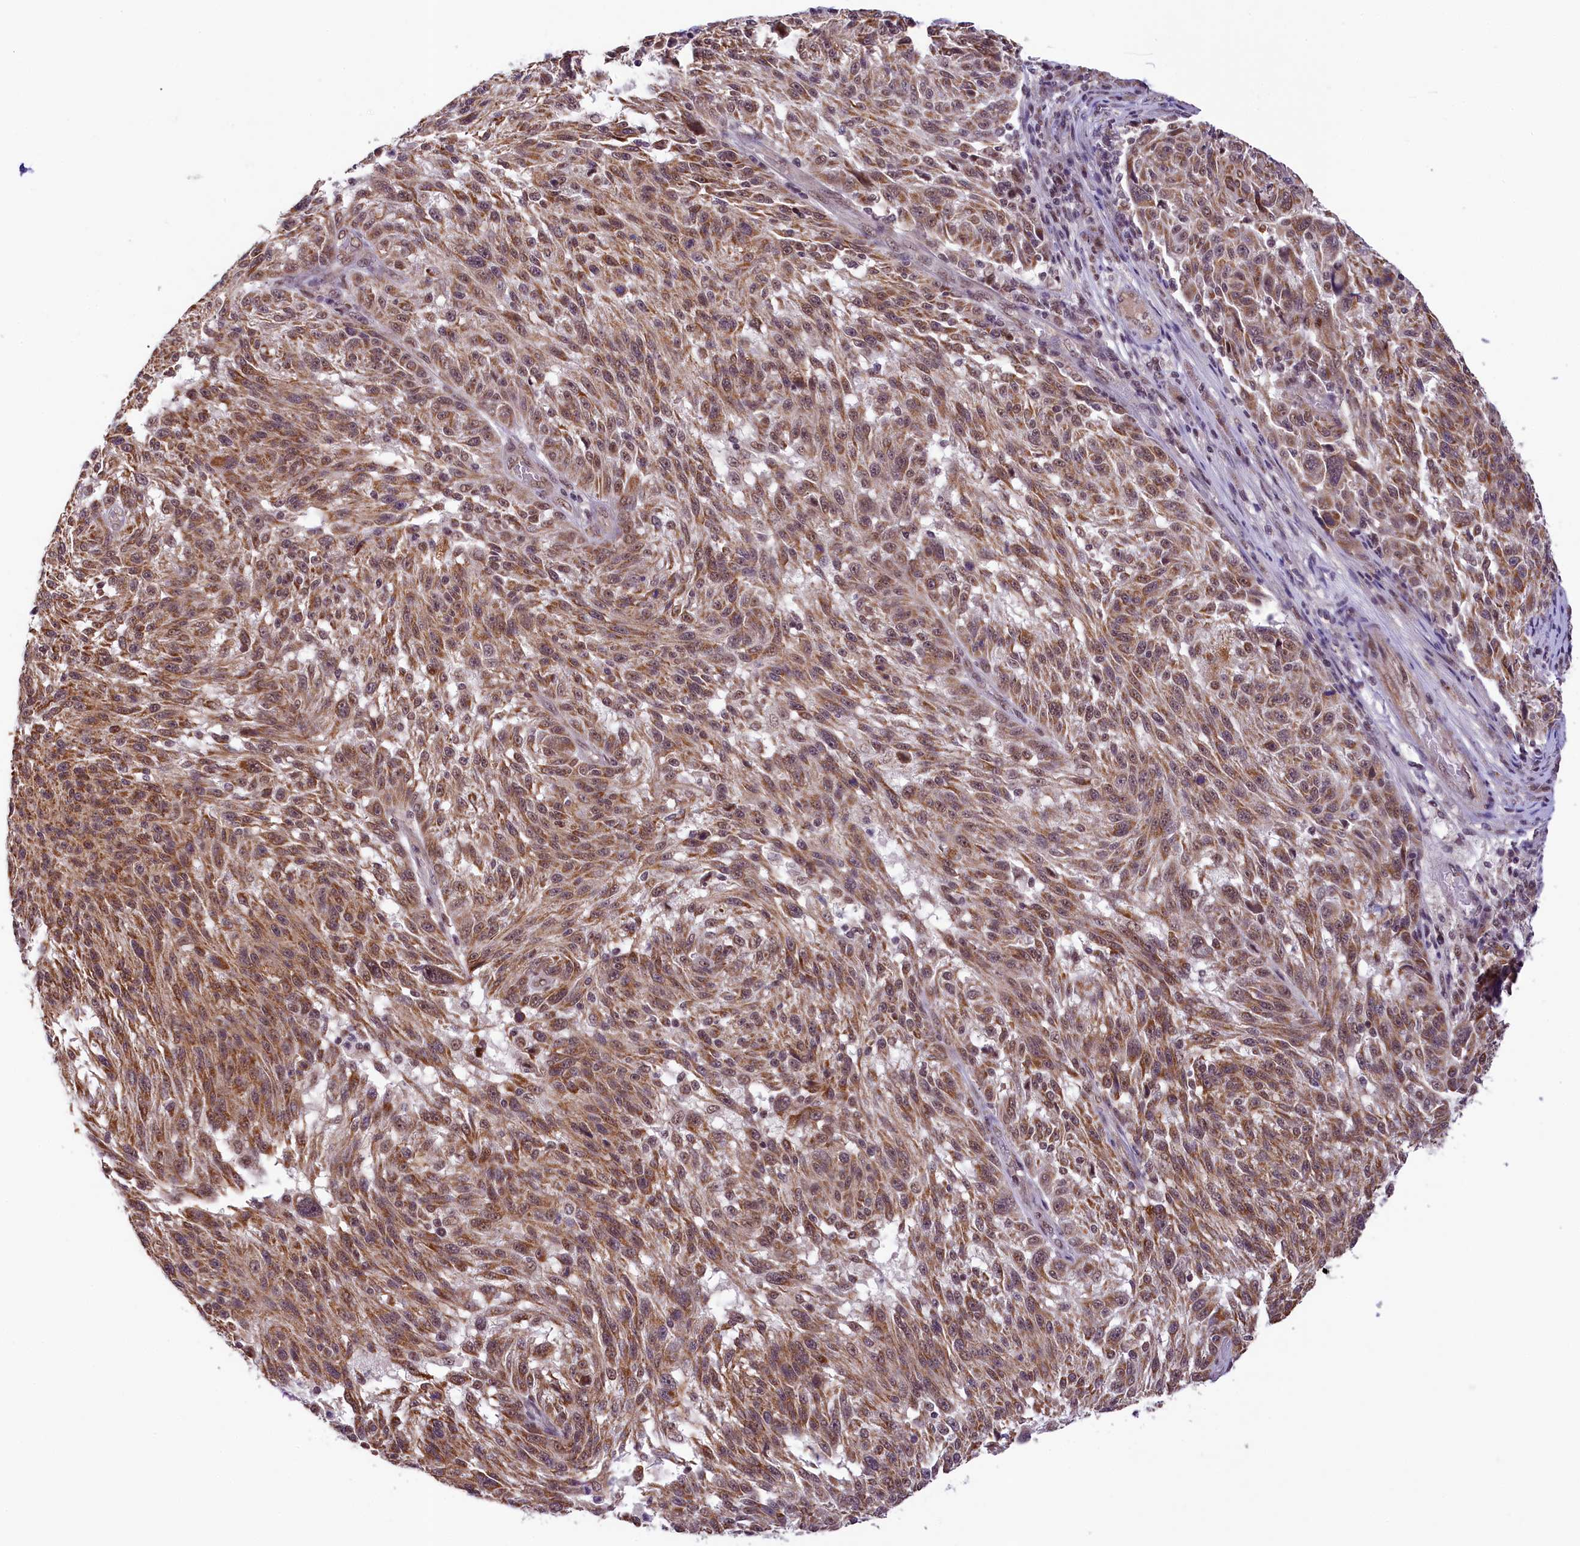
{"staining": {"intensity": "moderate", "quantity": ">75%", "location": "cytoplasmic/membranous,nuclear"}, "tissue": "melanoma", "cell_type": "Tumor cells", "image_type": "cancer", "snomed": [{"axis": "morphology", "description": "Malignant melanoma, NOS"}, {"axis": "topography", "description": "Skin"}], "caption": "Malignant melanoma stained with immunohistochemistry shows moderate cytoplasmic/membranous and nuclear expression in approximately >75% of tumor cells.", "gene": "PAF1", "patient": {"sex": "male", "age": 53}}